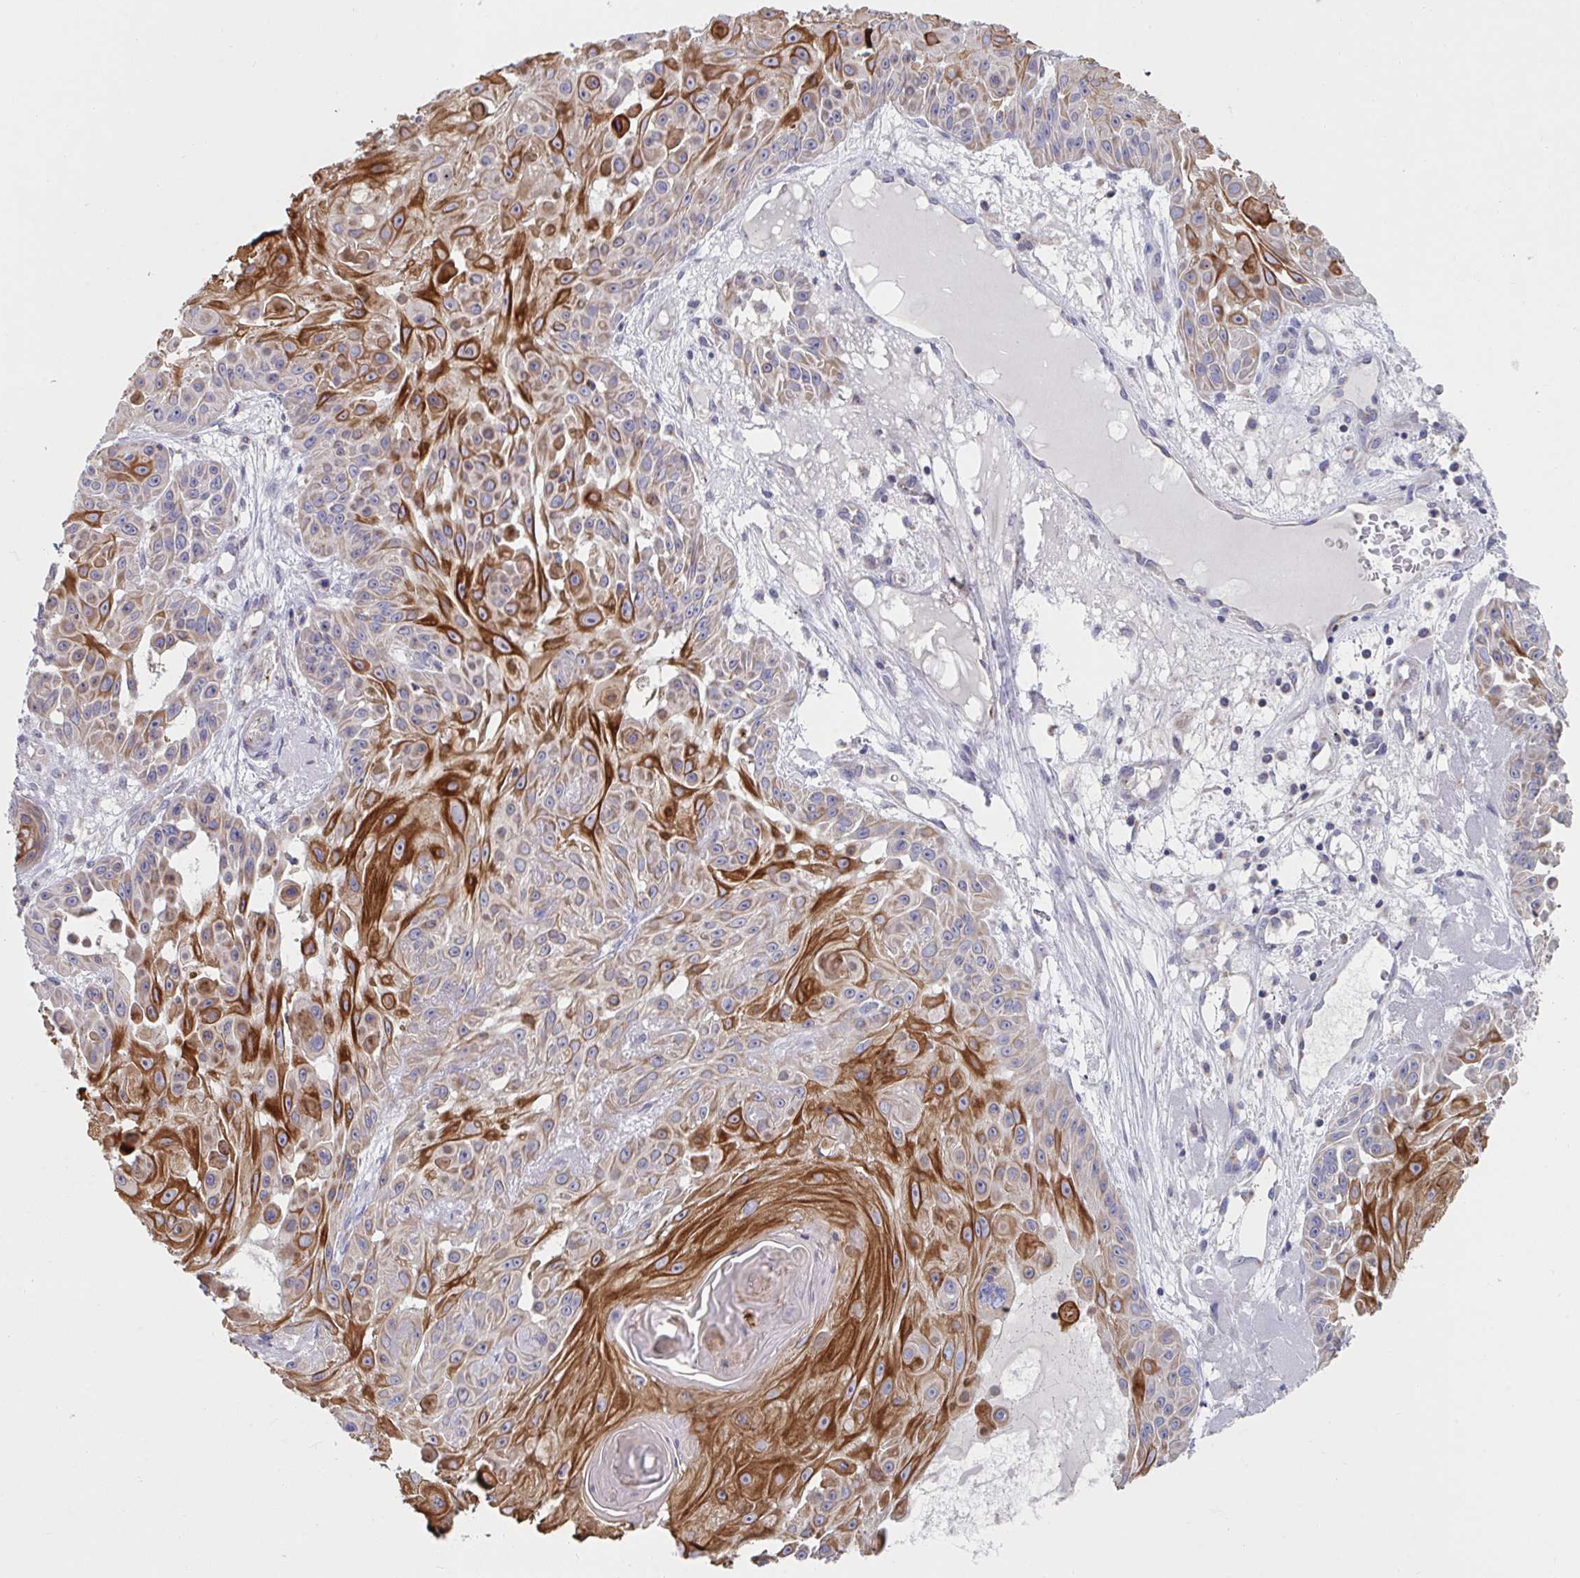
{"staining": {"intensity": "strong", "quantity": "25%-75%", "location": "cytoplasmic/membranous"}, "tissue": "skin cancer", "cell_type": "Tumor cells", "image_type": "cancer", "snomed": [{"axis": "morphology", "description": "Squamous cell carcinoma, NOS"}, {"axis": "topography", "description": "Skin"}], "caption": "Human skin cancer stained with a brown dye exhibits strong cytoplasmic/membranous positive expression in about 25%-75% of tumor cells.", "gene": "NDUFA7", "patient": {"sex": "male", "age": 91}}